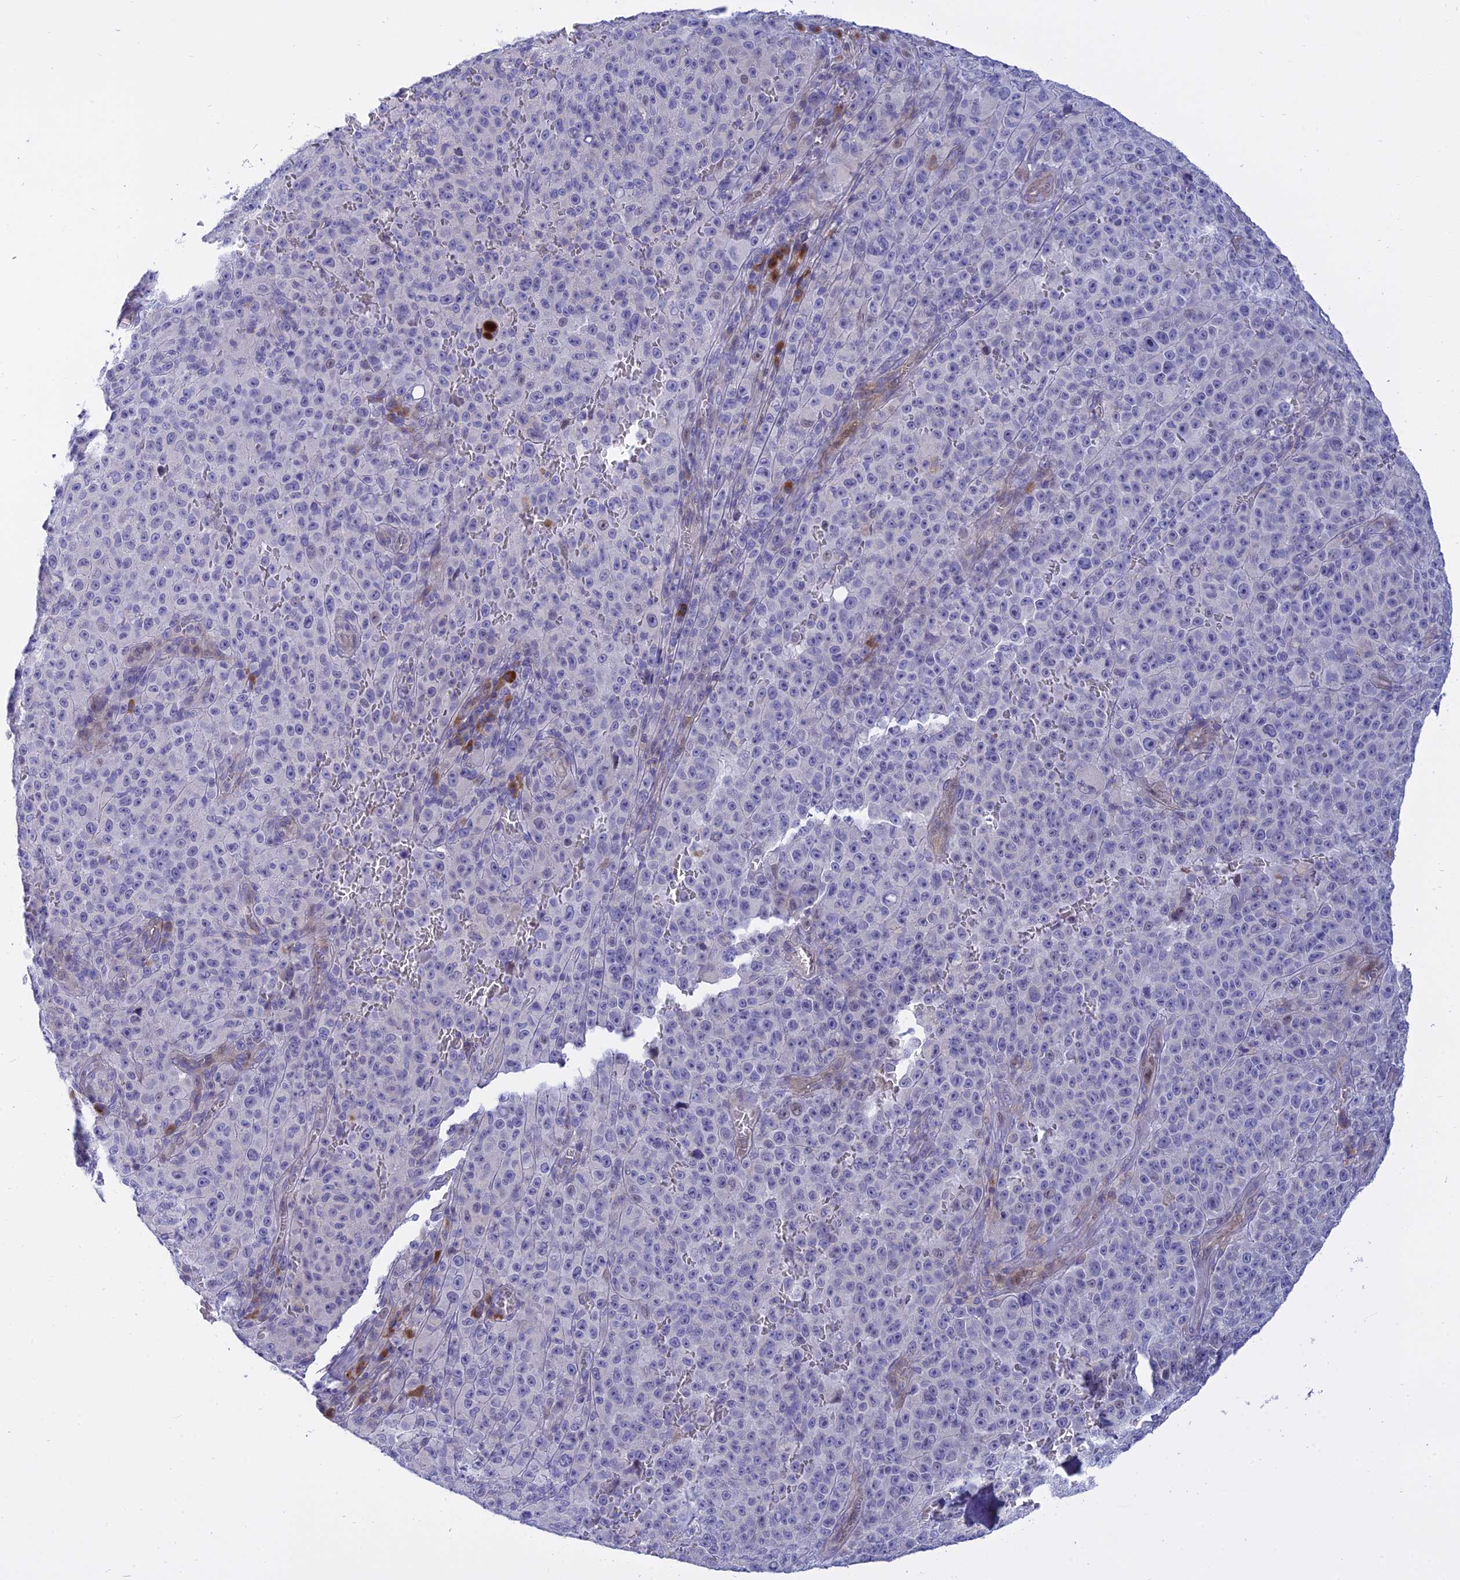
{"staining": {"intensity": "negative", "quantity": "none", "location": "none"}, "tissue": "melanoma", "cell_type": "Tumor cells", "image_type": "cancer", "snomed": [{"axis": "morphology", "description": "Malignant melanoma, NOS"}, {"axis": "topography", "description": "Skin"}], "caption": "Image shows no significant protein positivity in tumor cells of melanoma. (Stains: DAB (3,3'-diaminobenzidine) immunohistochemistry (IHC) with hematoxylin counter stain, Microscopy: brightfield microscopy at high magnification).", "gene": "MBD3L1", "patient": {"sex": "female", "age": 82}}